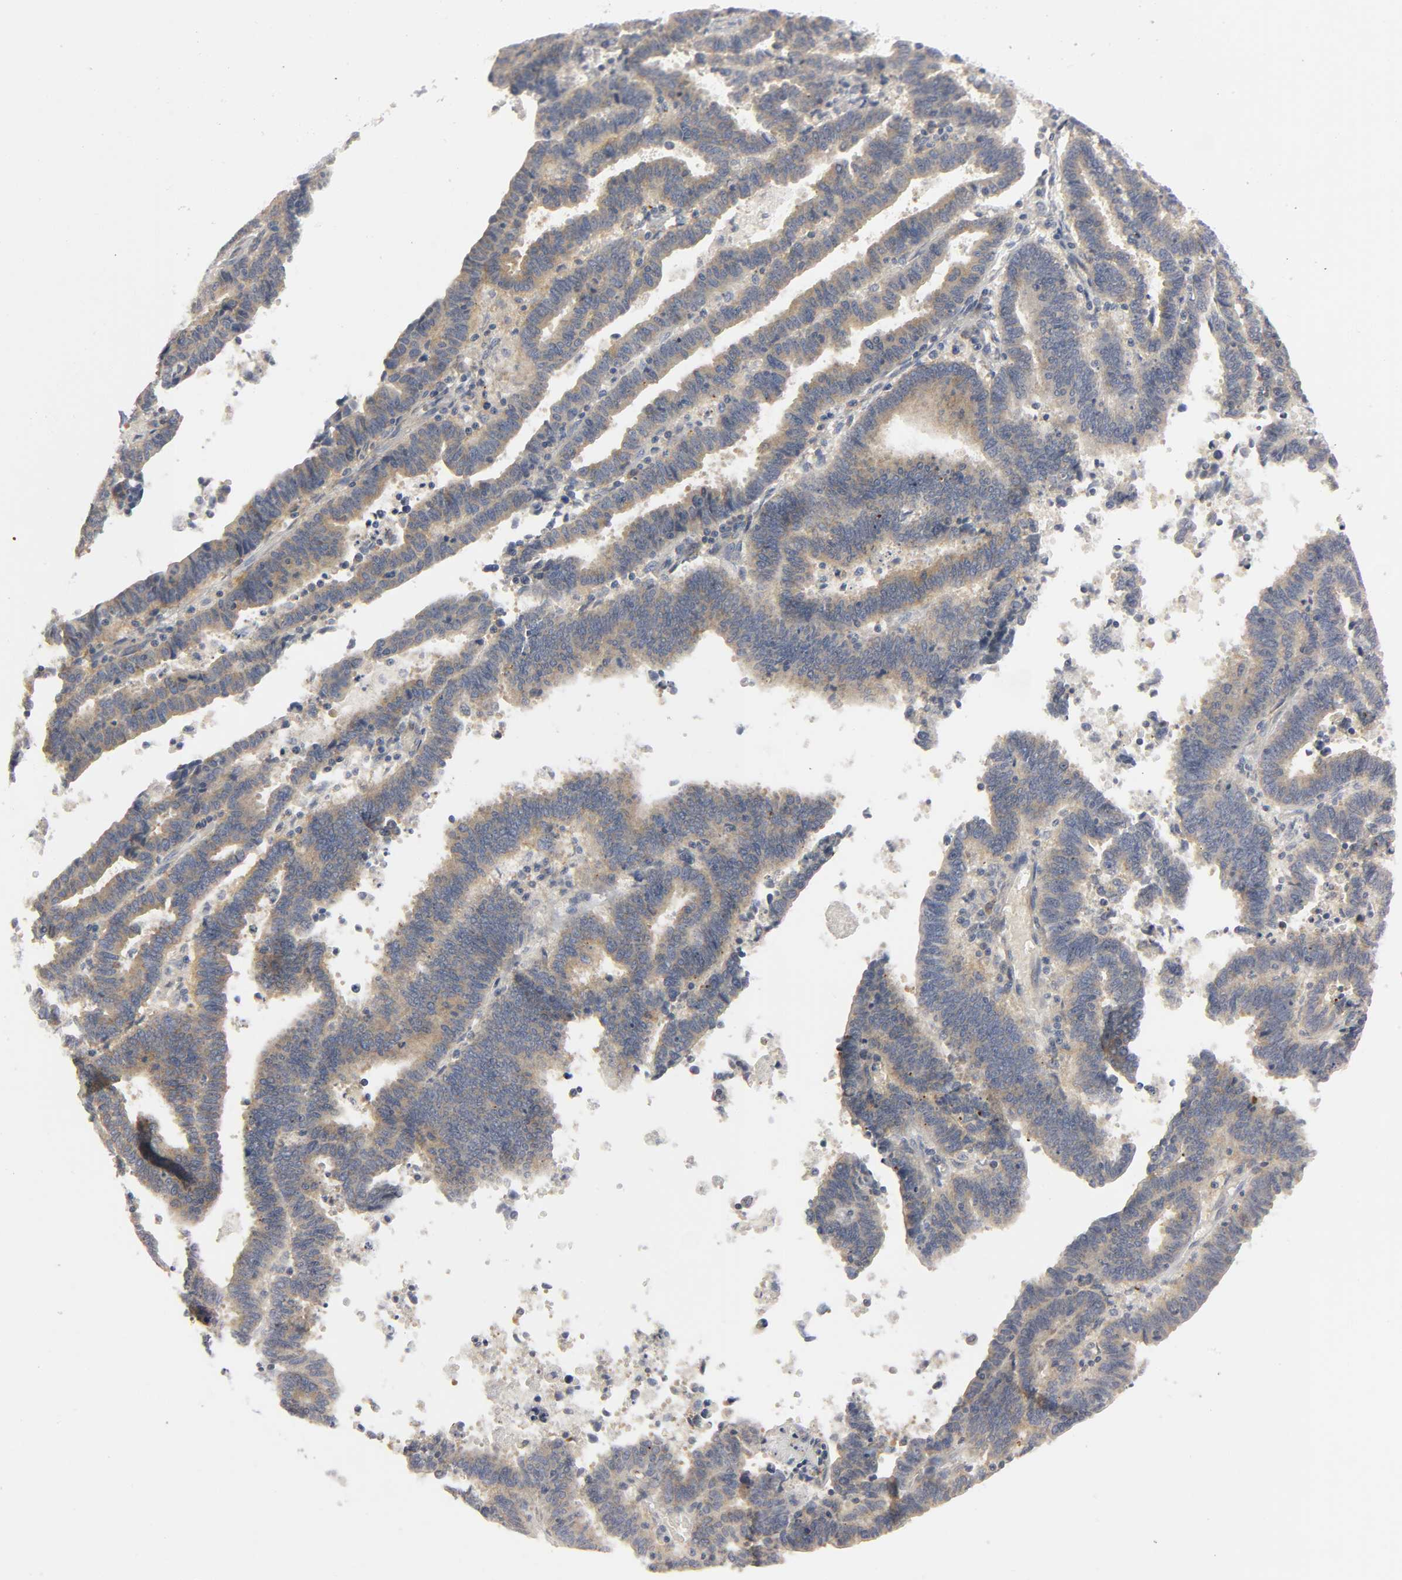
{"staining": {"intensity": "moderate", "quantity": ">75%", "location": "cytoplasmic/membranous"}, "tissue": "endometrial cancer", "cell_type": "Tumor cells", "image_type": "cancer", "snomed": [{"axis": "morphology", "description": "Adenocarcinoma, NOS"}, {"axis": "topography", "description": "Uterus"}], "caption": "The micrograph displays immunohistochemical staining of endometrial adenocarcinoma. There is moderate cytoplasmic/membranous expression is identified in about >75% of tumor cells.", "gene": "HDAC6", "patient": {"sex": "female", "age": 83}}